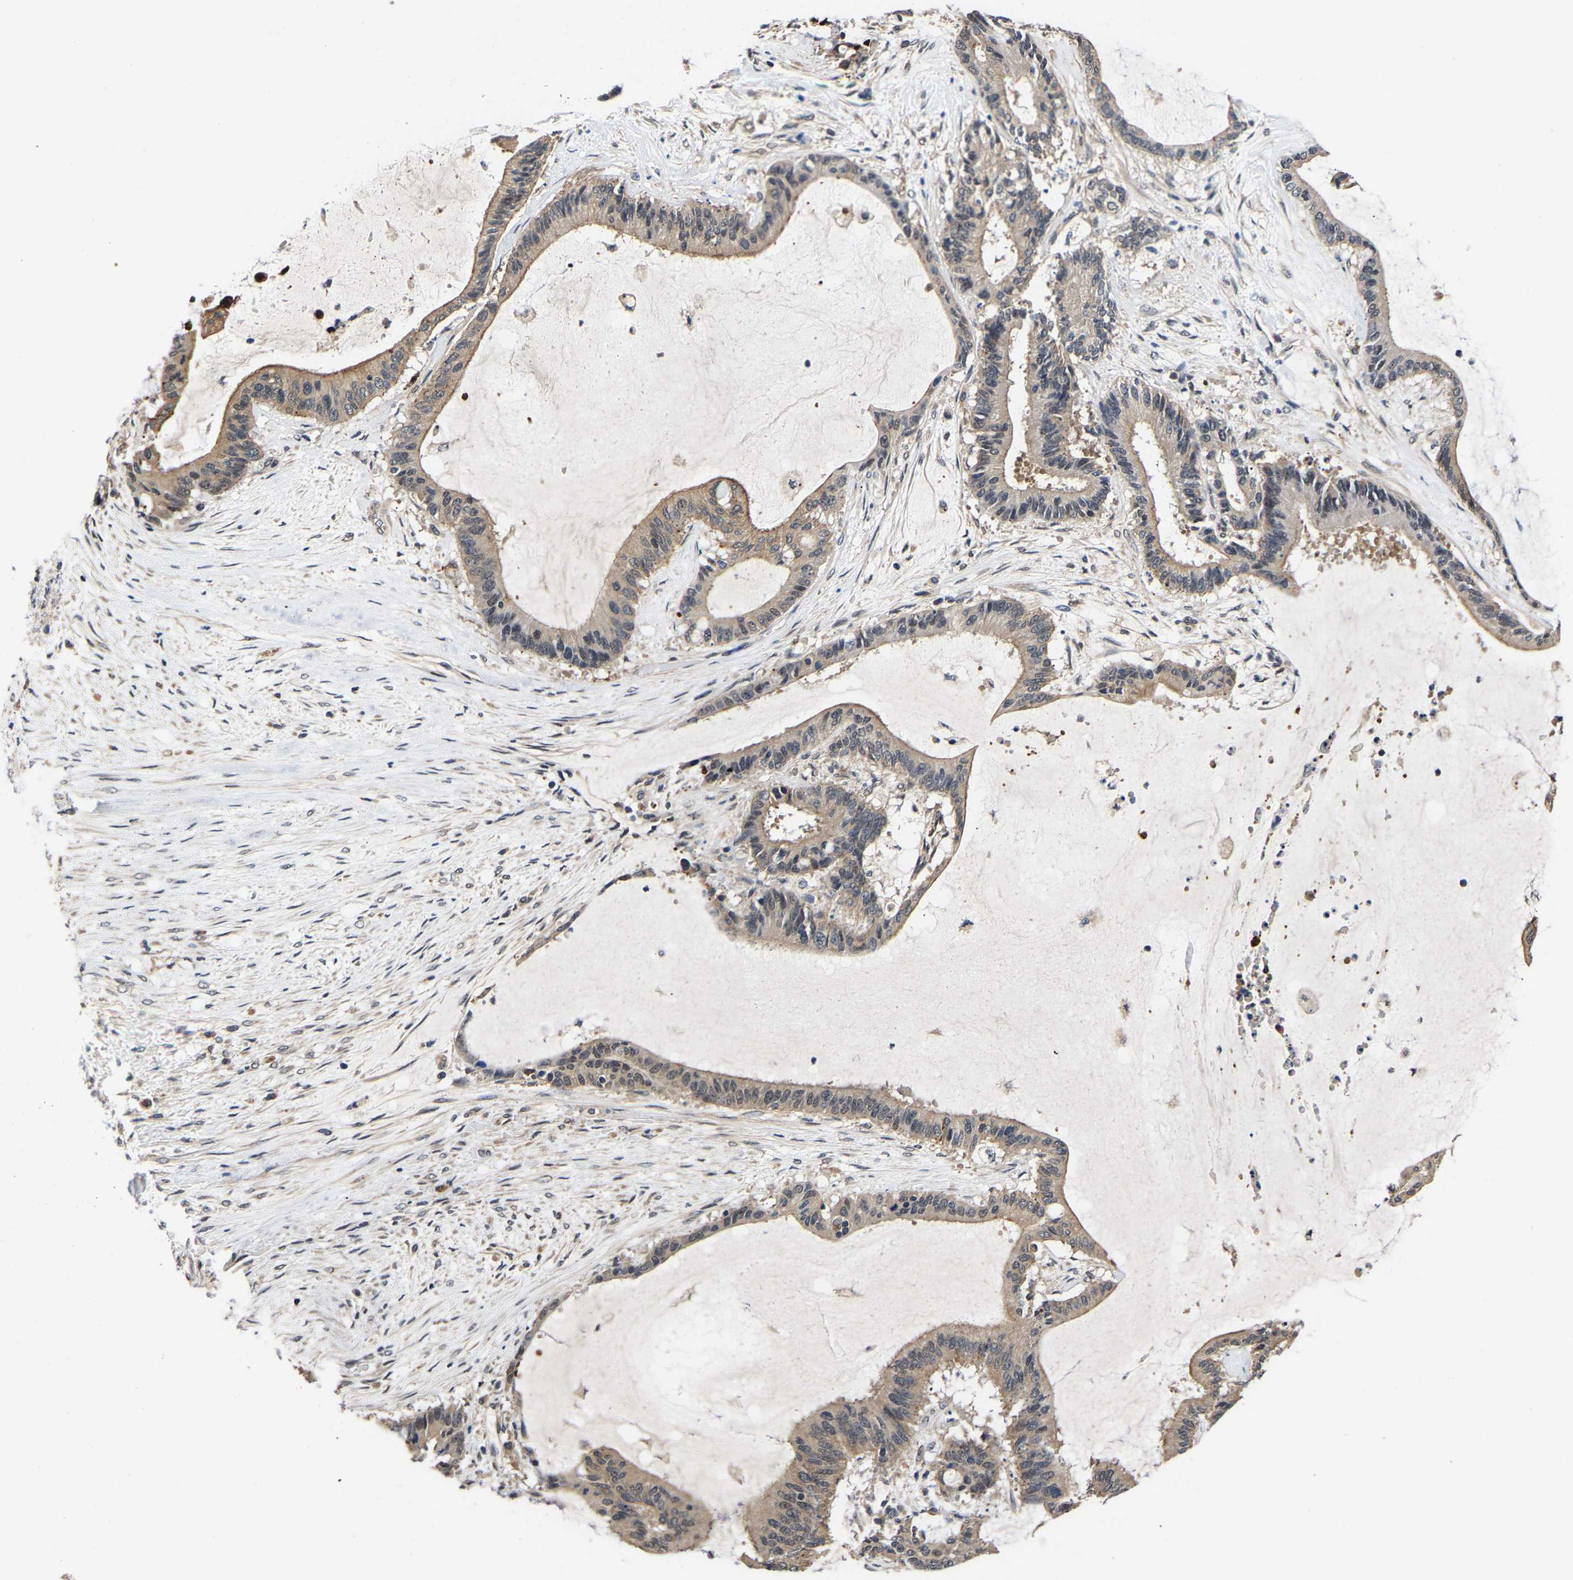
{"staining": {"intensity": "weak", "quantity": "<25%", "location": "cytoplasmic/membranous"}, "tissue": "liver cancer", "cell_type": "Tumor cells", "image_type": "cancer", "snomed": [{"axis": "morphology", "description": "Cholangiocarcinoma"}, {"axis": "topography", "description": "Liver"}], "caption": "Immunohistochemistry histopathology image of neoplastic tissue: human cholangiocarcinoma (liver) stained with DAB (3,3'-diaminobenzidine) shows no significant protein expression in tumor cells. Brightfield microscopy of IHC stained with DAB (3,3'-diaminobenzidine) (brown) and hematoxylin (blue), captured at high magnification.", "gene": "METTL16", "patient": {"sex": "female", "age": 73}}